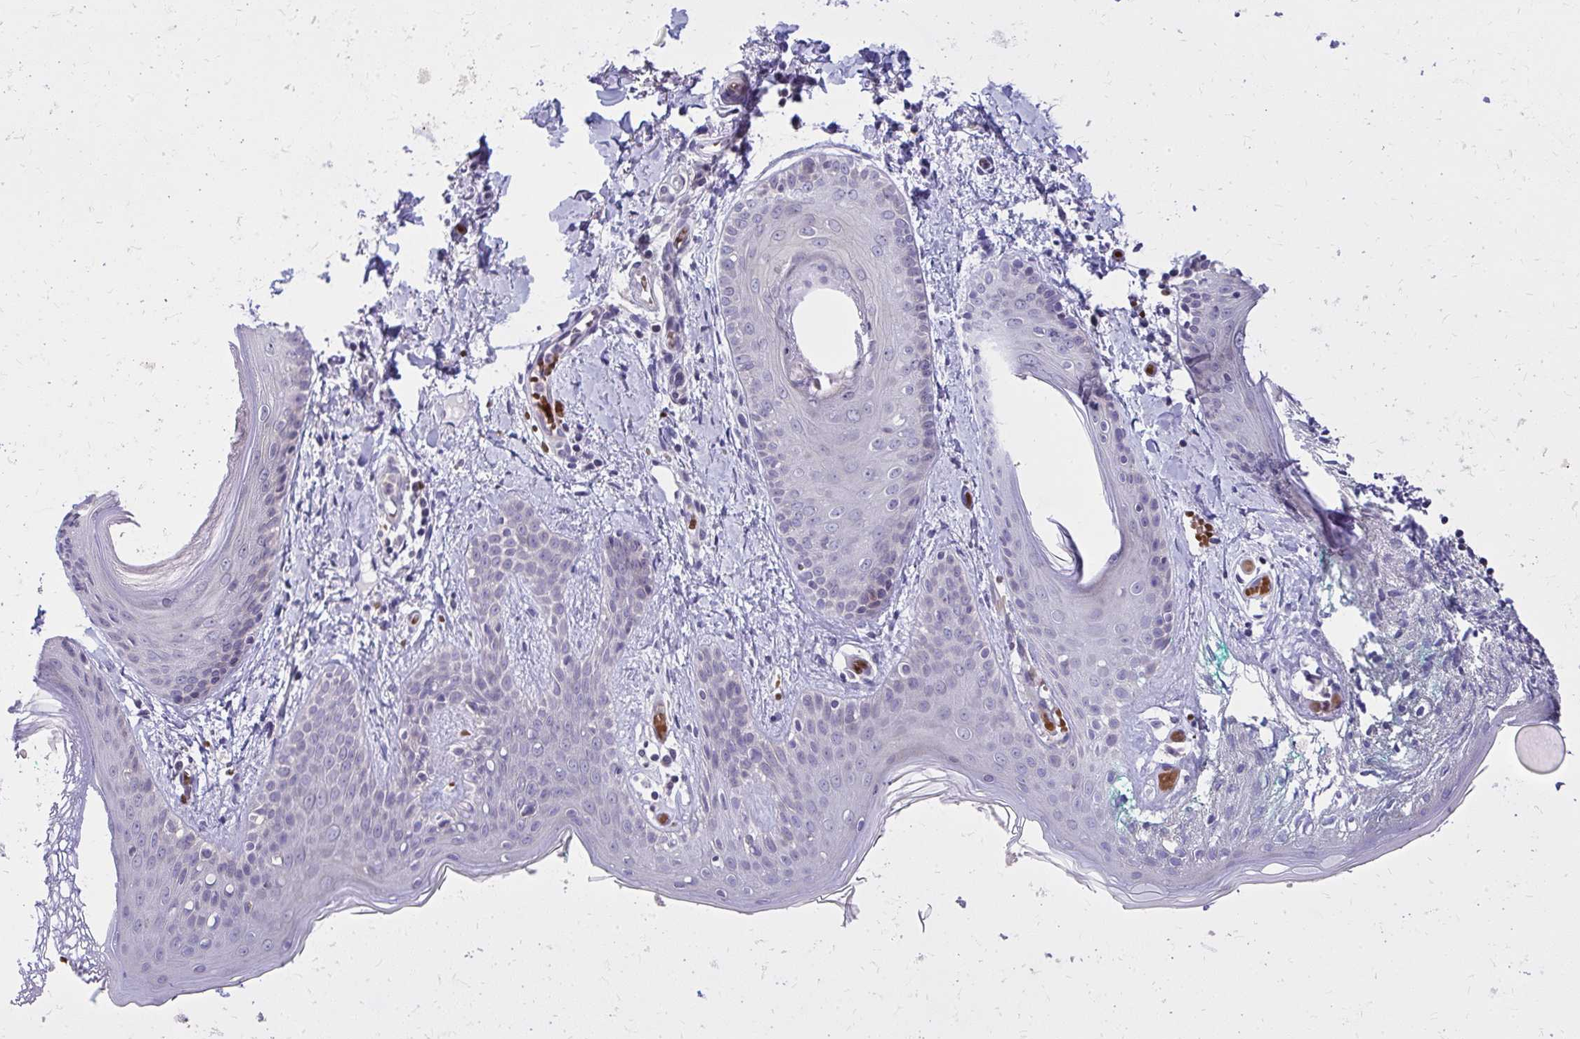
{"staining": {"intensity": "weak", "quantity": ">75%", "location": "cytoplasmic/membranous"}, "tissue": "skin", "cell_type": "Fibroblasts", "image_type": "normal", "snomed": [{"axis": "morphology", "description": "Normal tissue, NOS"}, {"axis": "topography", "description": "Skin"}], "caption": "Immunohistochemical staining of unremarkable skin shows weak cytoplasmic/membranous protein positivity in about >75% of fibroblasts. The staining was performed using DAB (3,3'-diaminobenzidine) to visualize the protein expression in brown, while the nuclei were stained in blue with hematoxylin (Magnification: 20x).", "gene": "DPY19L1", "patient": {"sex": "male", "age": 16}}